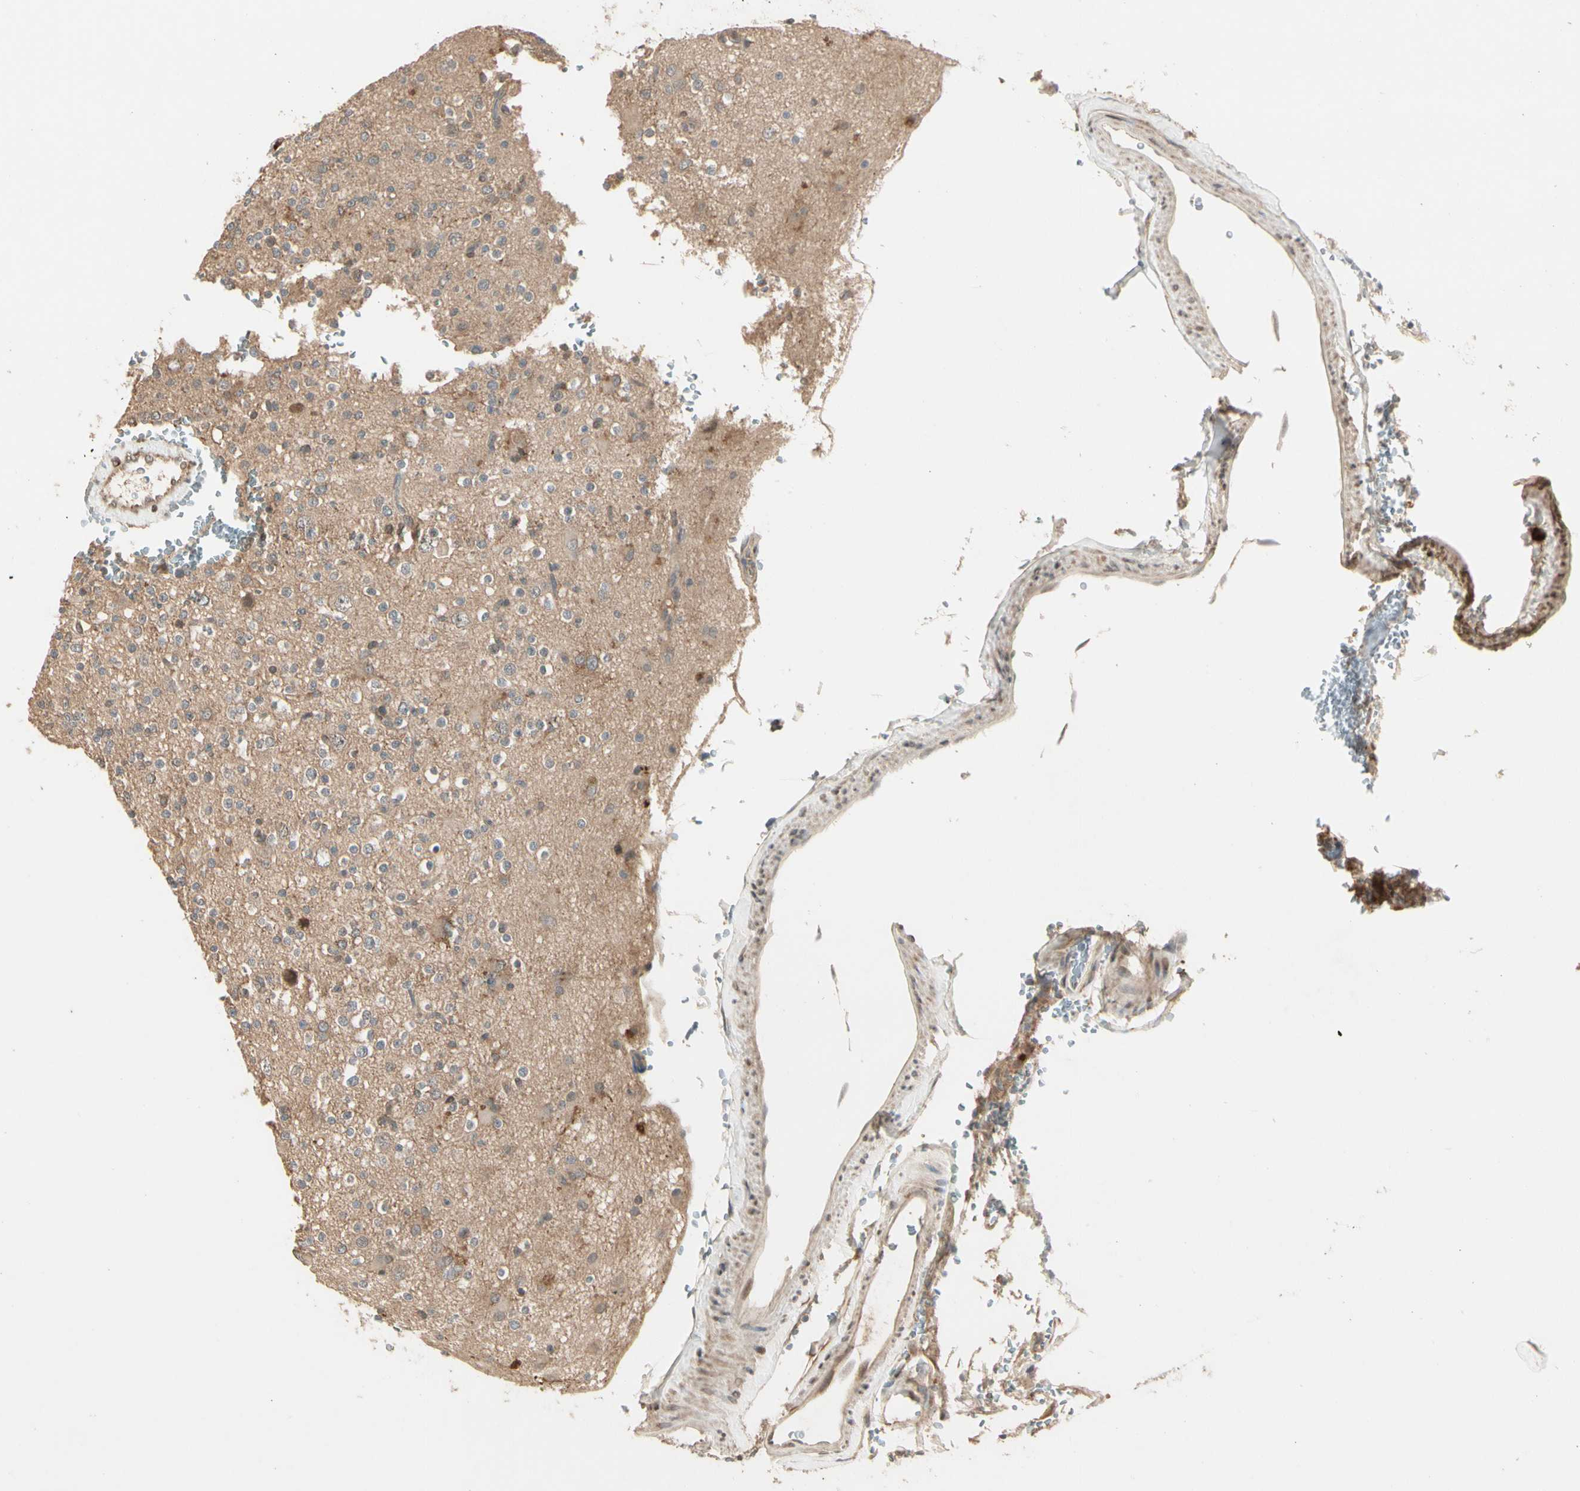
{"staining": {"intensity": "moderate", "quantity": "<25%", "location": "cytoplasmic/membranous"}, "tissue": "glioma", "cell_type": "Tumor cells", "image_type": "cancer", "snomed": [{"axis": "morphology", "description": "Glioma, malignant, High grade"}, {"axis": "topography", "description": "Brain"}], "caption": "DAB (3,3'-diaminobenzidine) immunohistochemical staining of human malignant glioma (high-grade) displays moderate cytoplasmic/membranous protein positivity in approximately <25% of tumor cells.", "gene": "ATG4C", "patient": {"sex": "male", "age": 47}}